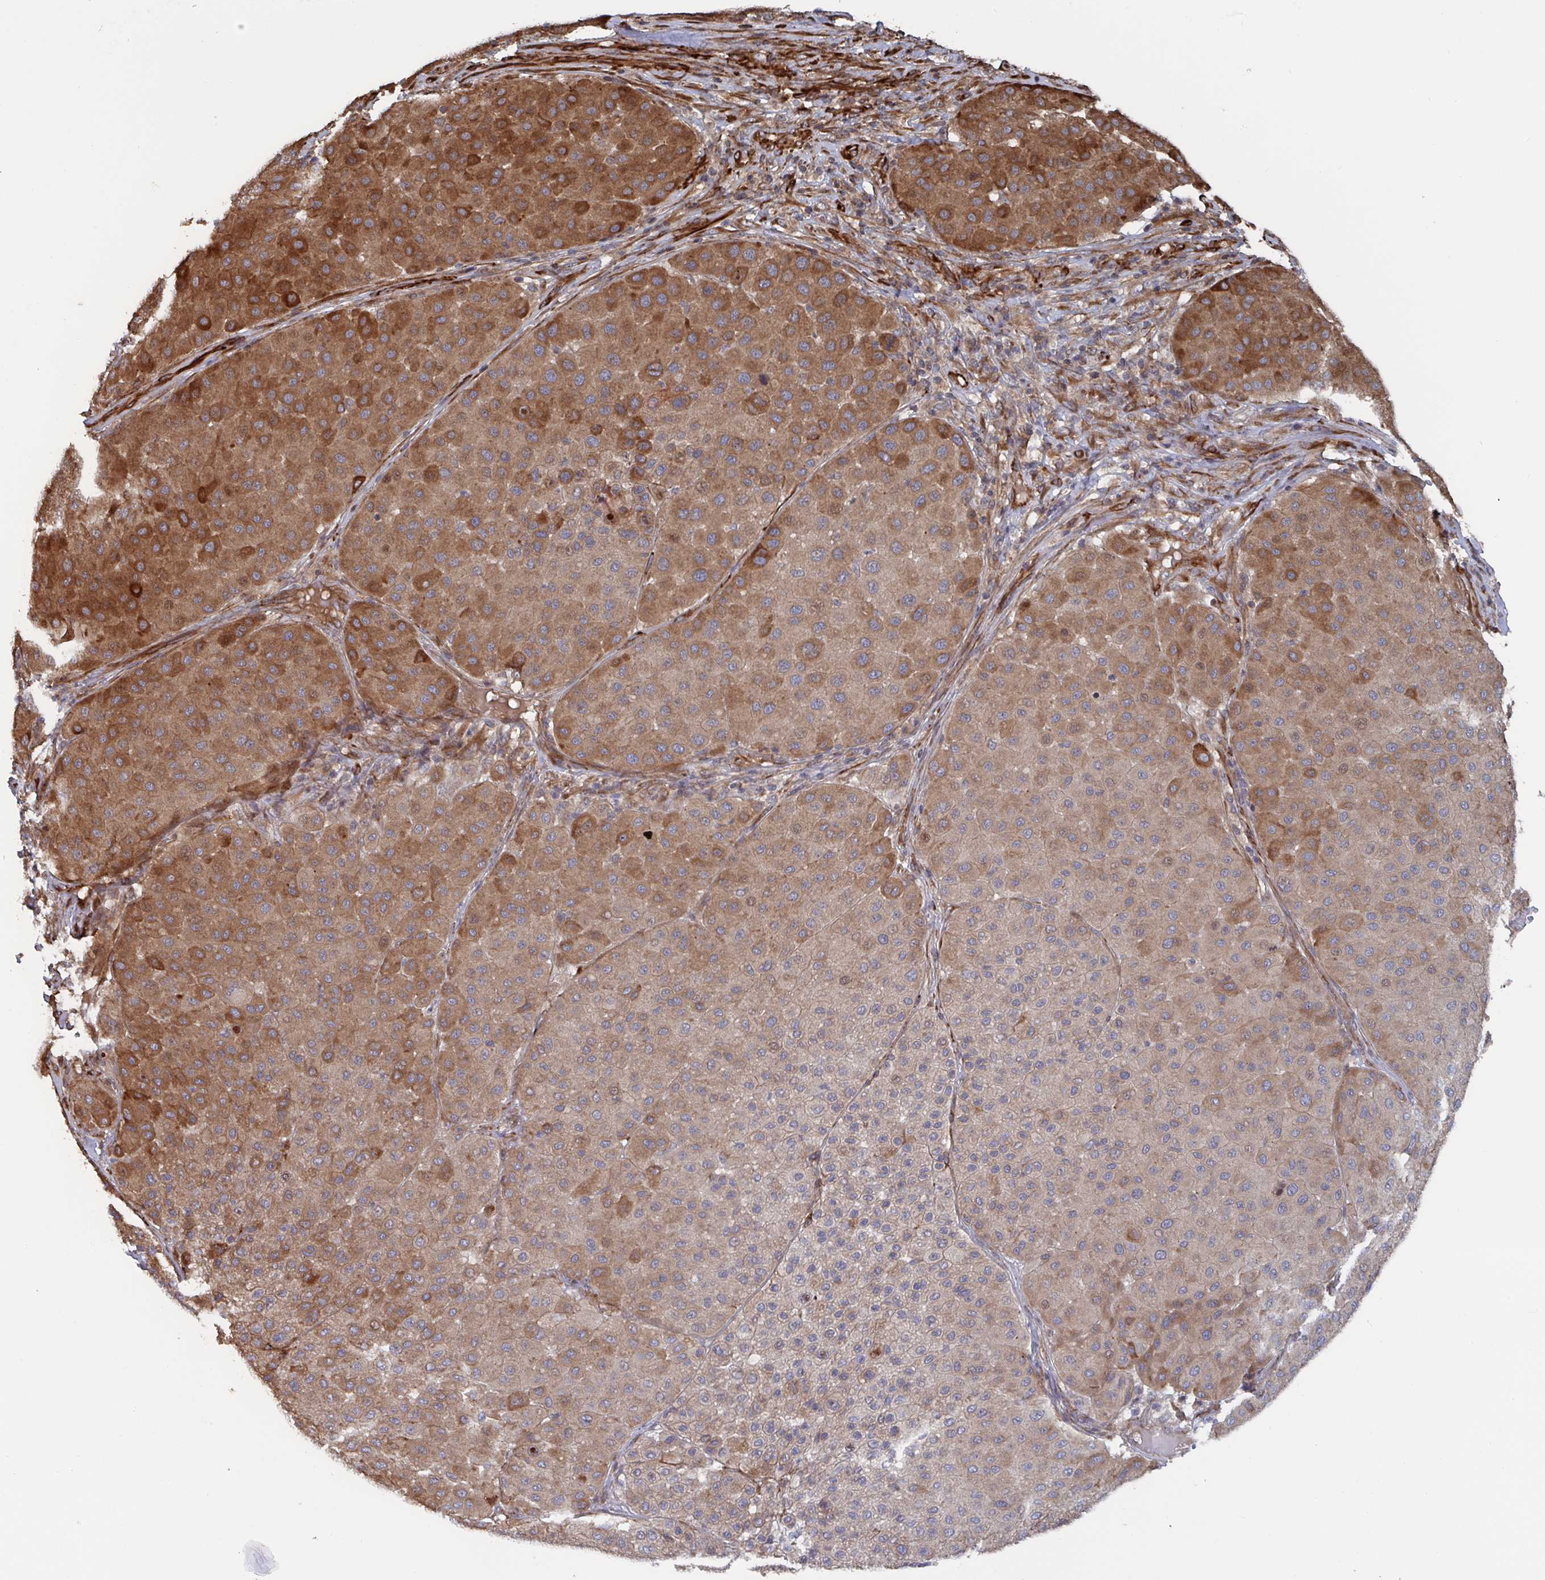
{"staining": {"intensity": "strong", "quantity": "25%-75%", "location": "cytoplasmic/membranous"}, "tissue": "melanoma", "cell_type": "Tumor cells", "image_type": "cancer", "snomed": [{"axis": "morphology", "description": "Malignant melanoma, Metastatic site"}, {"axis": "topography", "description": "Smooth muscle"}], "caption": "A micrograph of human melanoma stained for a protein displays strong cytoplasmic/membranous brown staining in tumor cells.", "gene": "DVL3", "patient": {"sex": "male", "age": 41}}